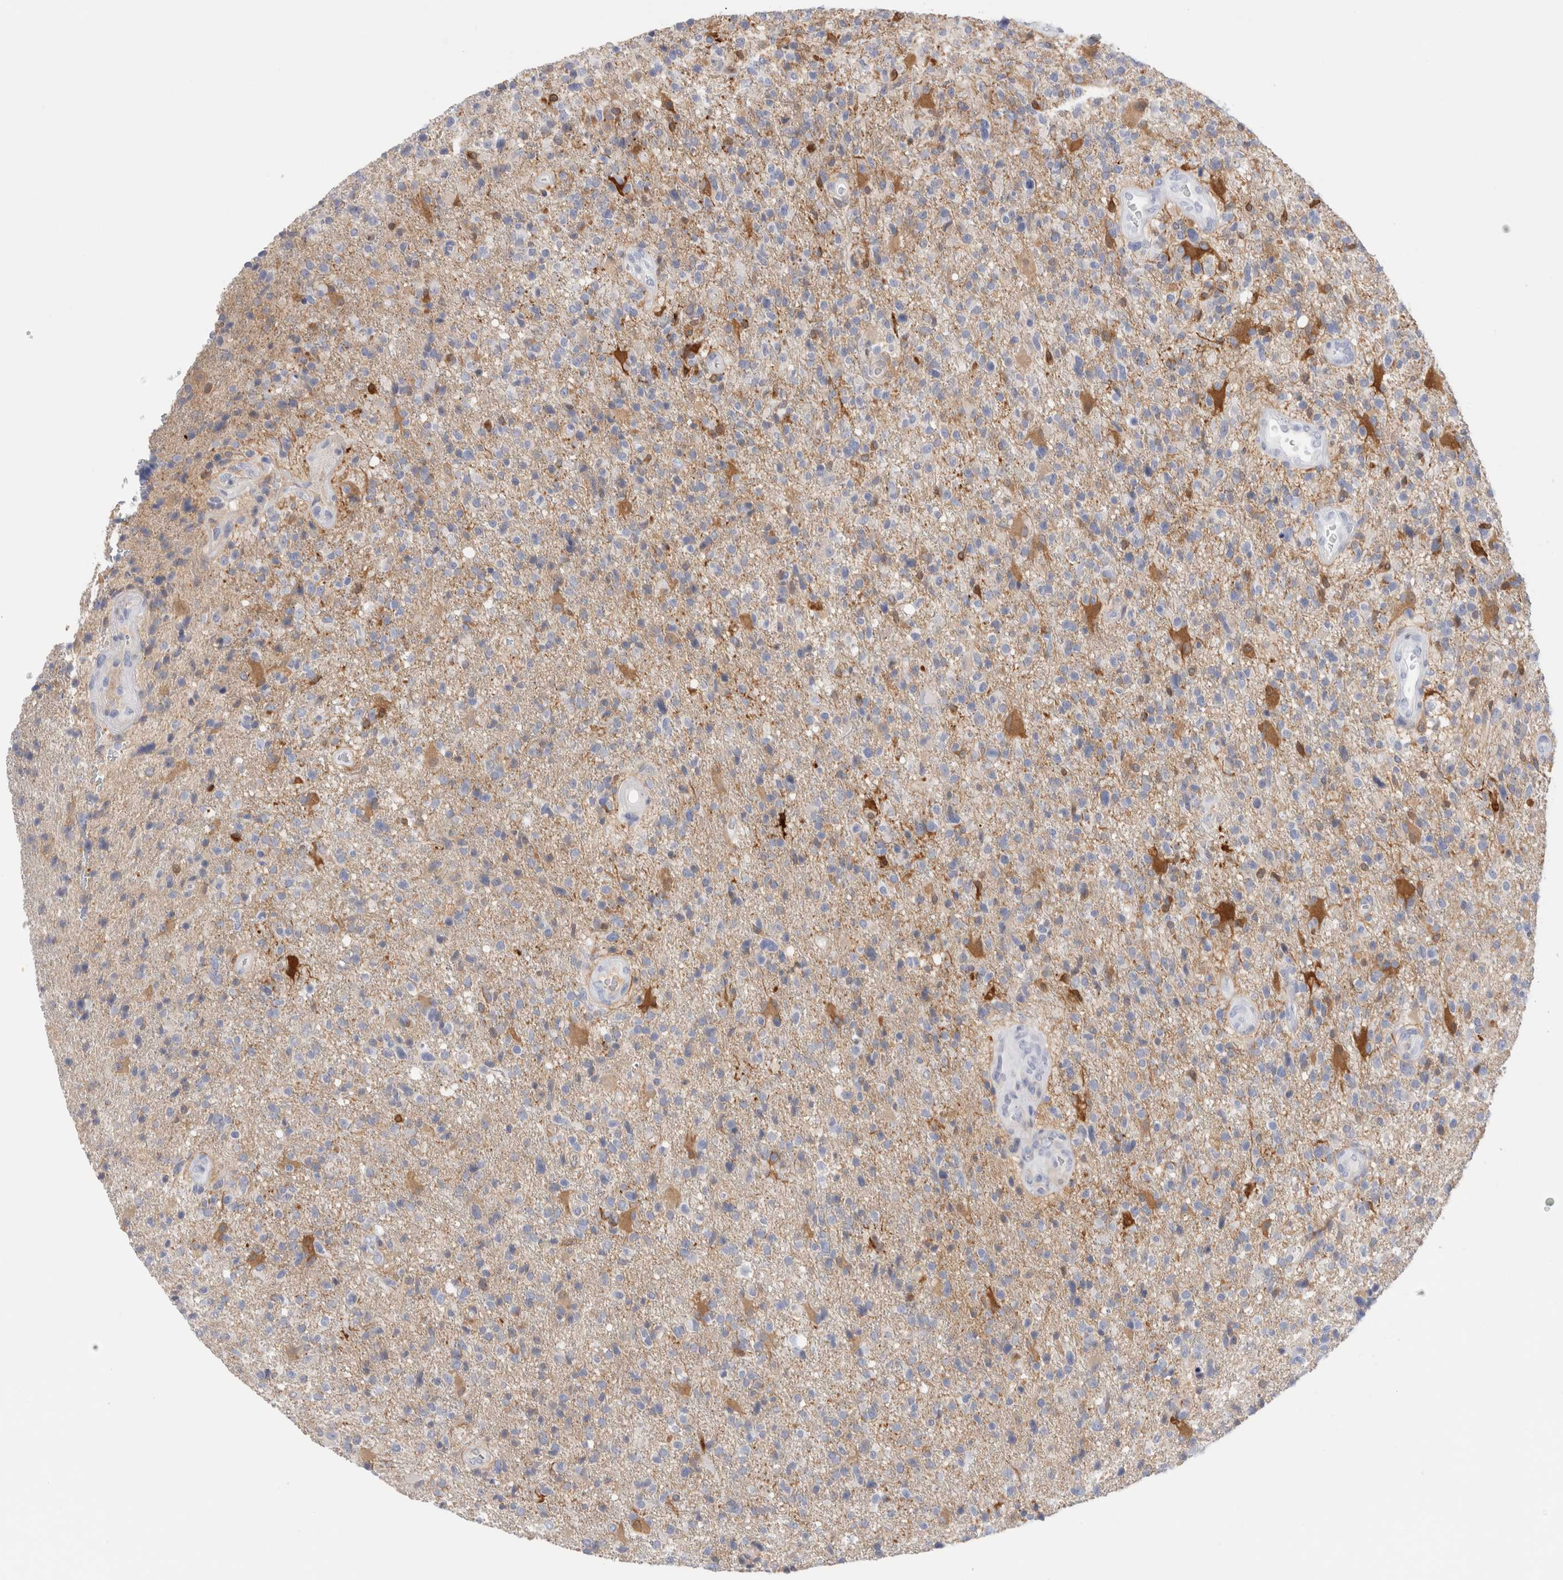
{"staining": {"intensity": "negative", "quantity": "none", "location": "none"}, "tissue": "glioma", "cell_type": "Tumor cells", "image_type": "cancer", "snomed": [{"axis": "morphology", "description": "Glioma, malignant, High grade"}, {"axis": "topography", "description": "Brain"}], "caption": "DAB immunohistochemical staining of human glioma reveals no significant expression in tumor cells.", "gene": "NAPEPLD", "patient": {"sex": "male", "age": 72}}